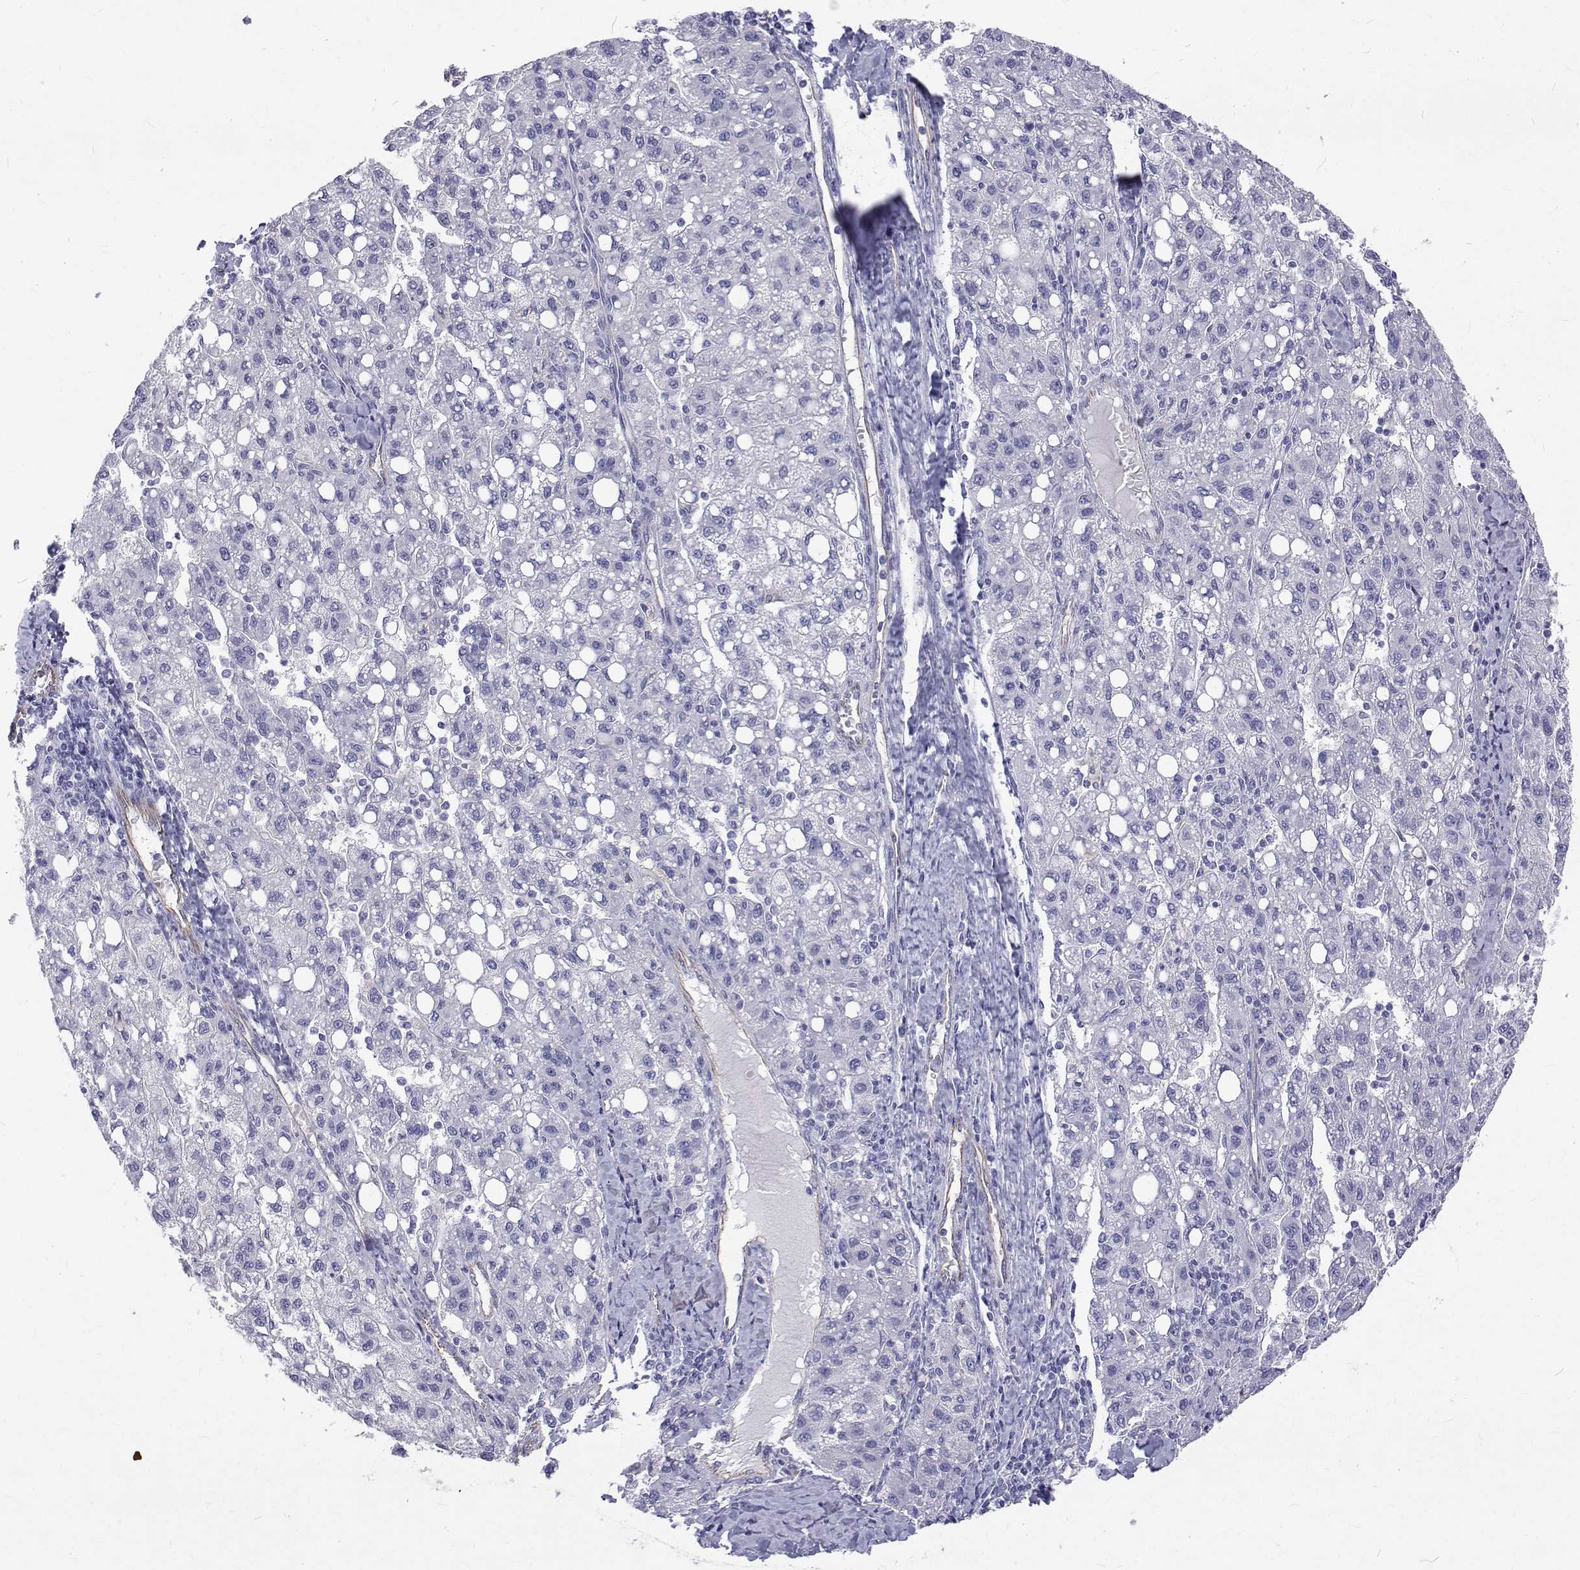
{"staining": {"intensity": "negative", "quantity": "none", "location": "none"}, "tissue": "liver cancer", "cell_type": "Tumor cells", "image_type": "cancer", "snomed": [{"axis": "morphology", "description": "Carcinoma, Hepatocellular, NOS"}, {"axis": "topography", "description": "Liver"}], "caption": "The histopathology image demonstrates no staining of tumor cells in hepatocellular carcinoma (liver).", "gene": "OPRPN", "patient": {"sex": "female", "age": 82}}